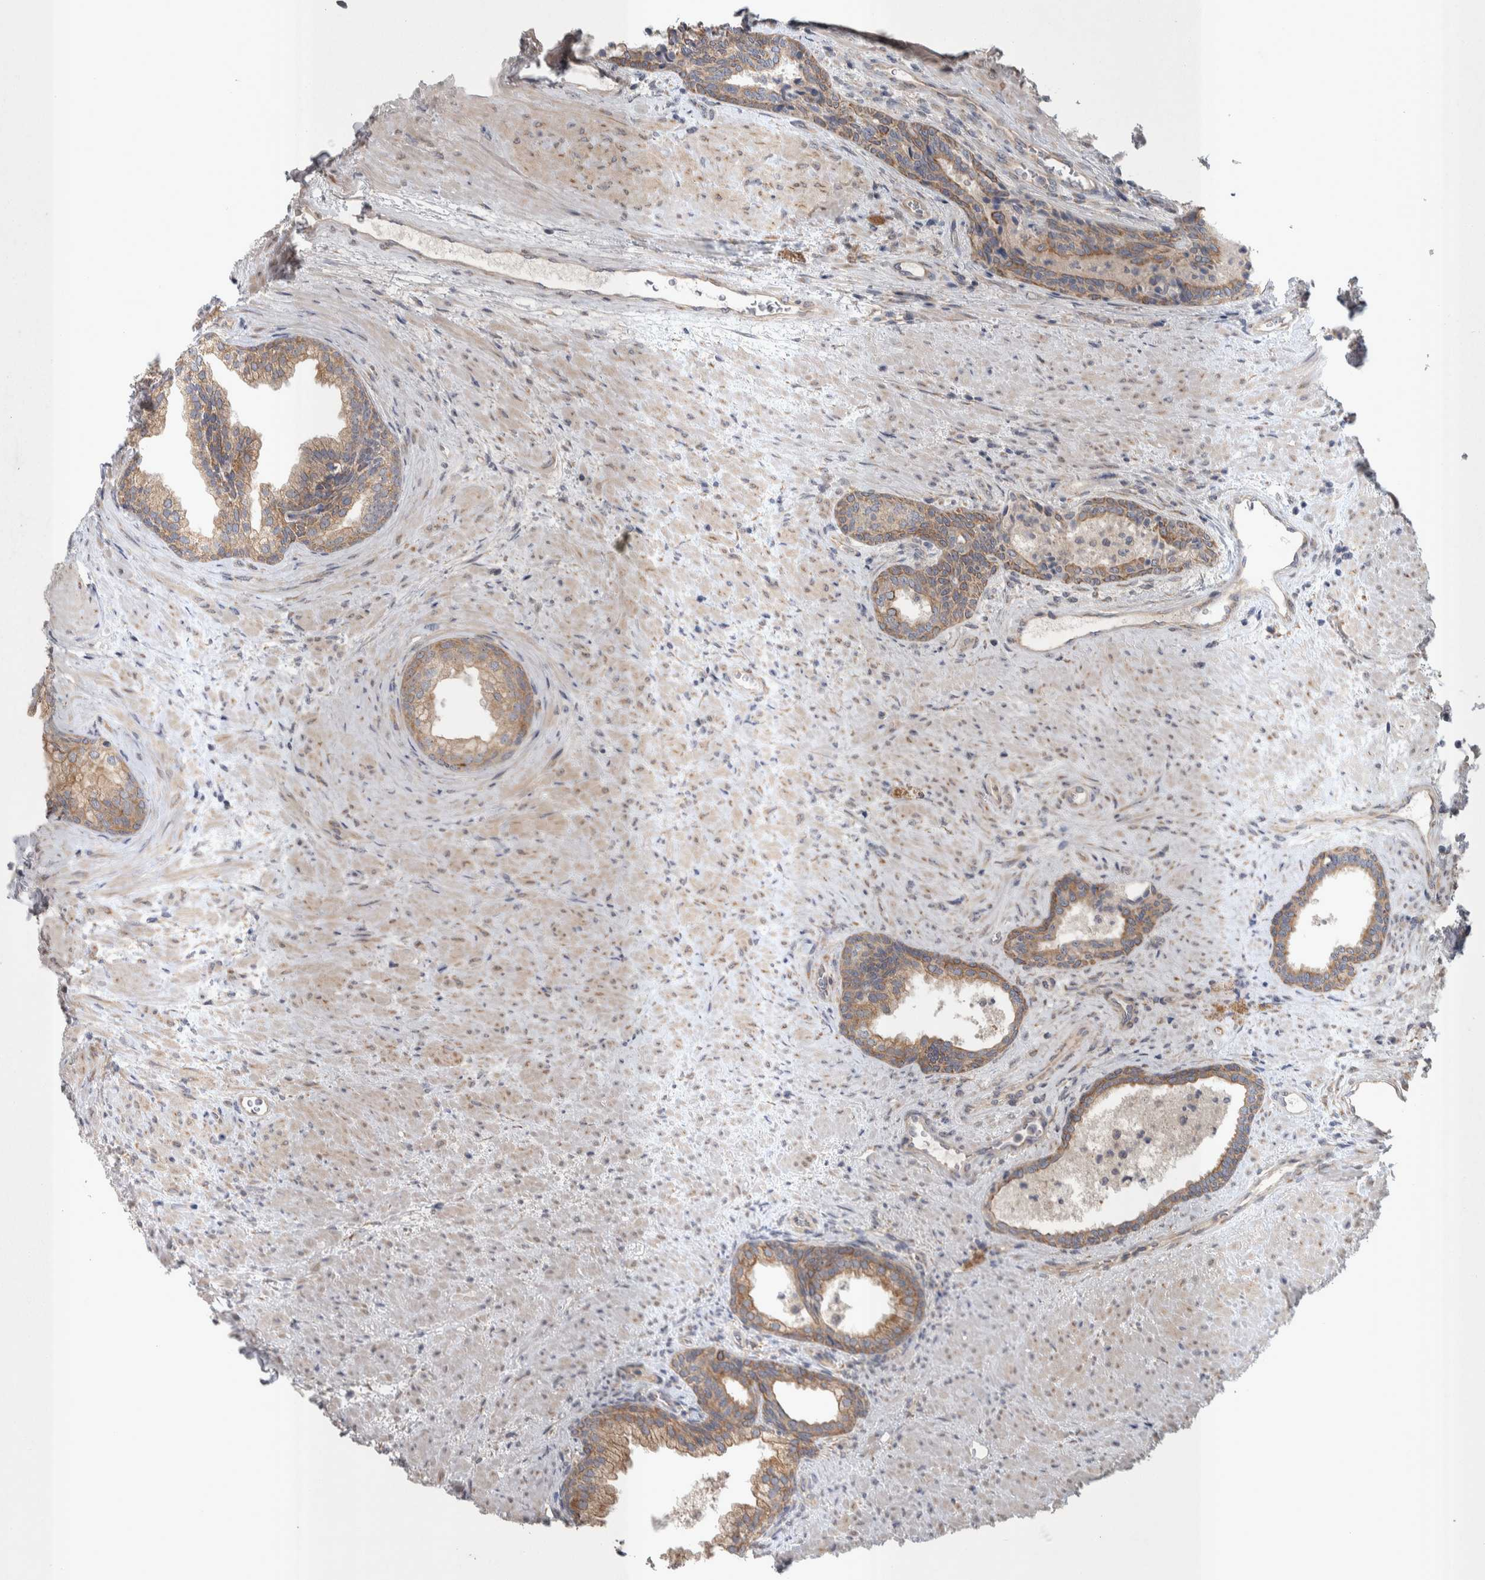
{"staining": {"intensity": "weak", "quantity": ">75%", "location": "cytoplasmic/membranous"}, "tissue": "prostate", "cell_type": "Glandular cells", "image_type": "normal", "snomed": [{"axis": "morphology", "description": "Normal tissue, NOS"}, {"axis": "topography", "description": "Prostate"}], "caption": "IHC staining of normal prostate, which demonstrates low levels of weak cytoplasmic/membranous expression in about >75% of glandular cells indicating weak cytoplasmic/membranous protein expression. The staining was performed using DAB (brown) for protein detection and nuclei were counterstained in hematoxylin (blue).", "gene": "SRP68", "patient": {"sex": "male", "age": 76}}